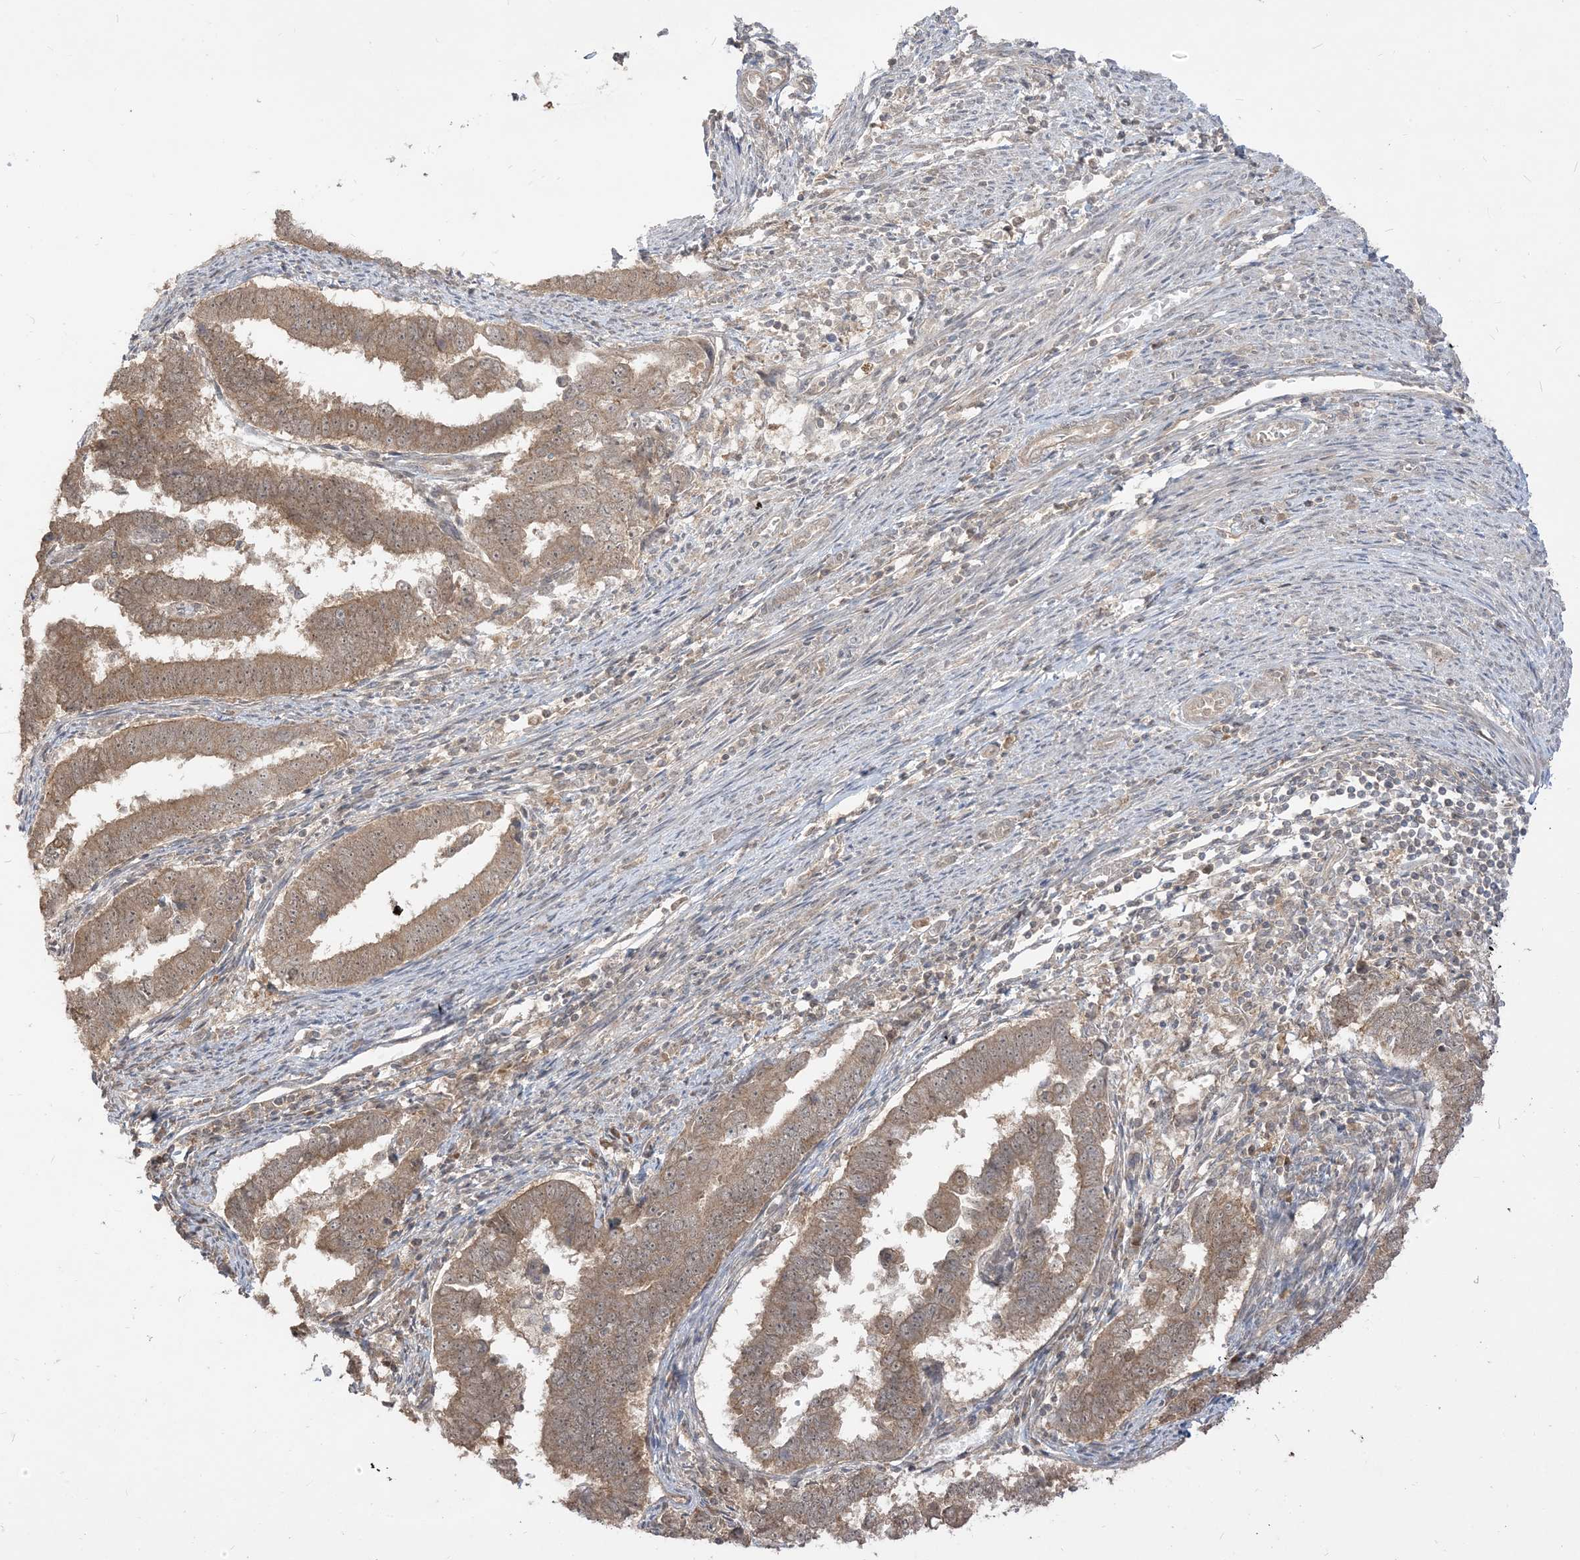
{"staining": {"intensity": "weak", "quantity": ">75%", "location": "cytoplasmic/membranous,nuclear"}, "tissue": "endometrial cancer", "cell_type": "Tumor cells", "image_type": "cancer", "snomed": [{"axis": "morphology", "description": "Adenocarcinoma, NOS"}, {"axis": "topography", "description": "Endometrium"}], "caption": "A brown stain highlights weak cytoplasmic/membranous and nuclear staining of a protein in adenocarcinoma (endometrial) tumor cells. (DAB (3,3'-diaminobenzidine) IHC with brightfield microscopy, high magnification).", "gene": "TBCC", "patient": {"sex": "female", "age": 75}}